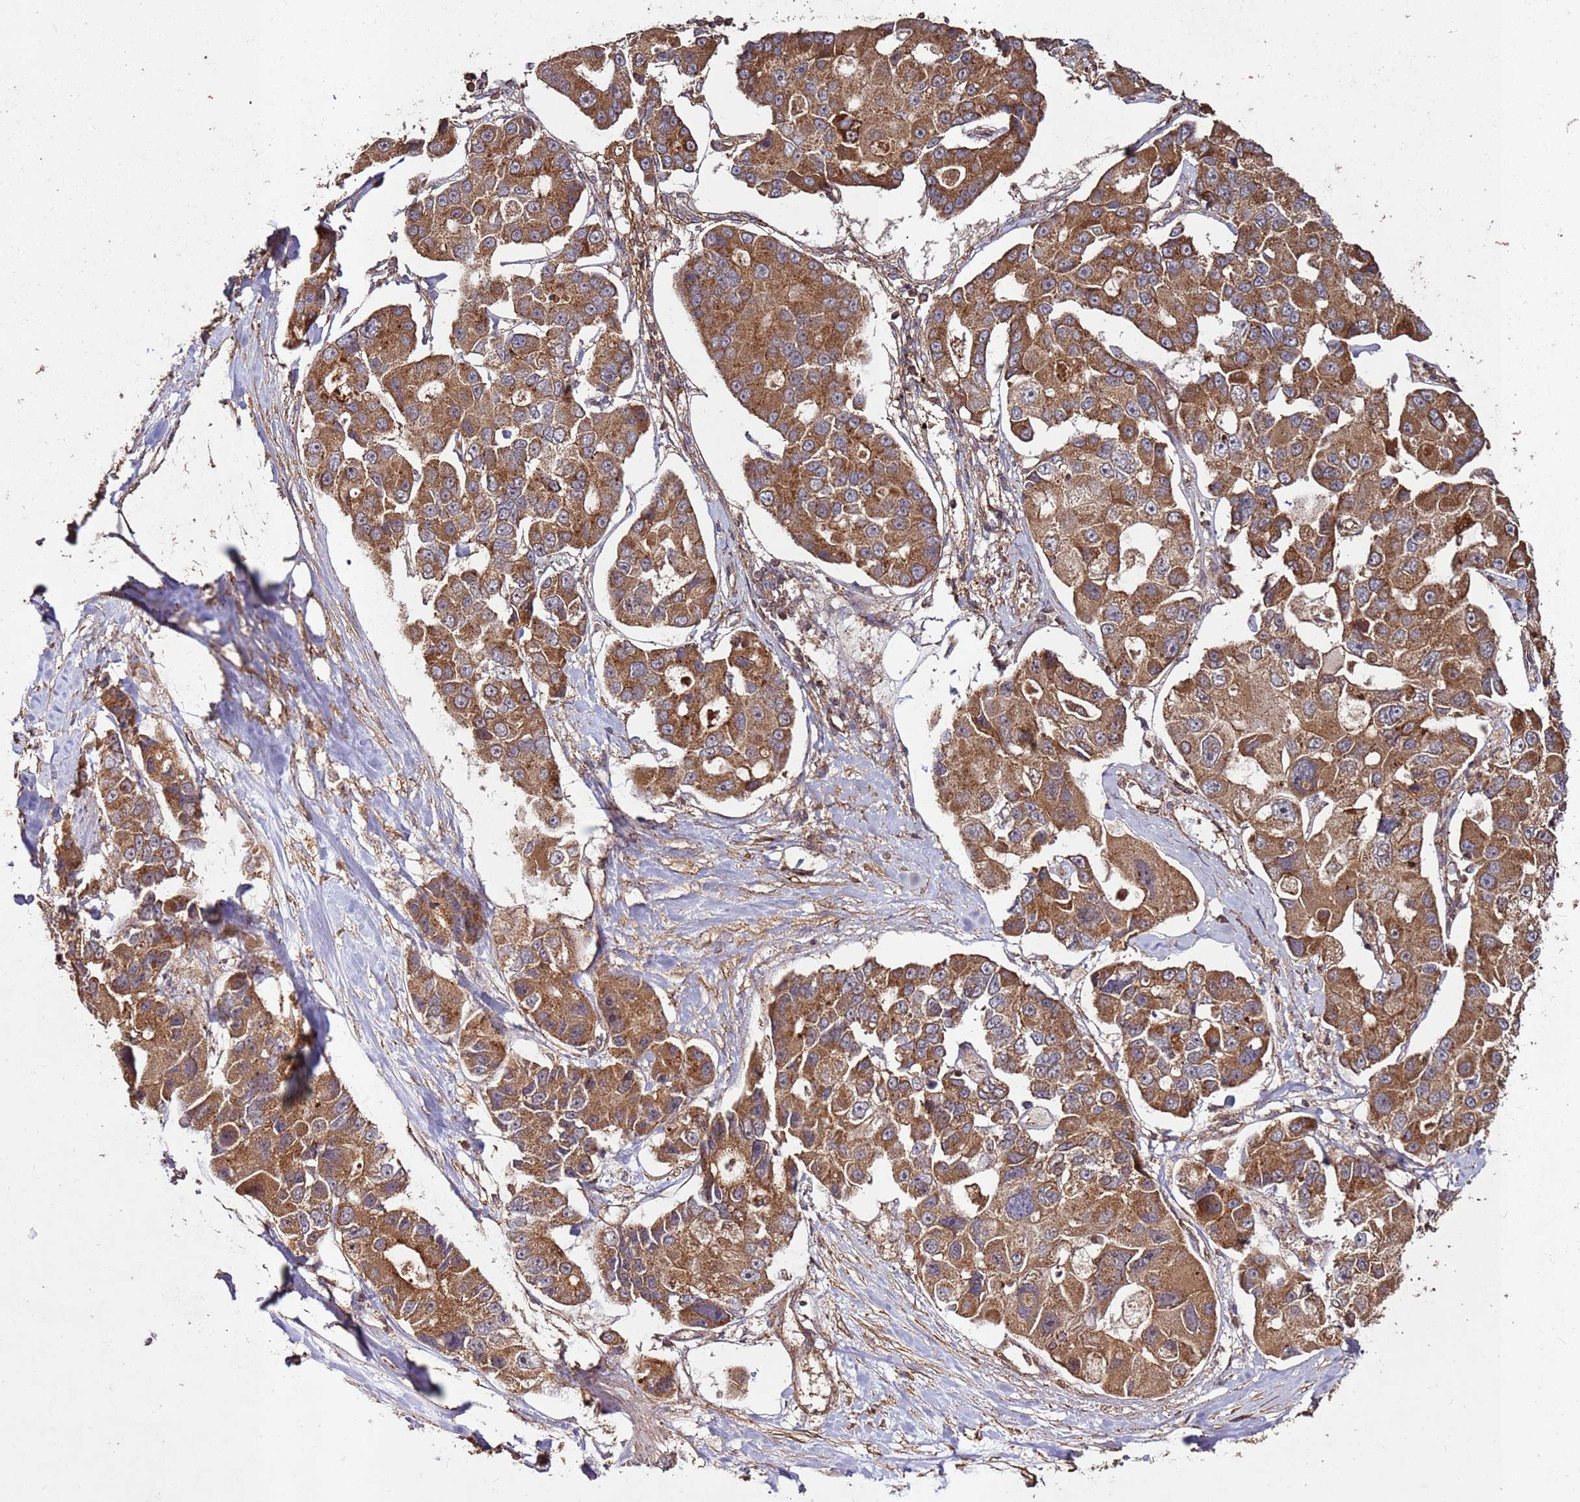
{"staining": {"intensity": "moderate", "quantity": ">75%", "location": "cytoplasmic/membranous"}, "tissue": "lung cancer", "cell_type": "Tumor cells", "image_type": "cancer", "snomed": [{"axis": "morphology", "description": "Adenocarcinoma, NOS"}, {"axis": "topography", "description": "Lung"}], "caption": "Immunohistochemical staining of lung adenocarcinoma displays moderate cytoplasmic/membranous protein expression in approximately >75% of tumor cells.", "gene": "FAM186A", "patient": {"sex": "female", "age": 54}}